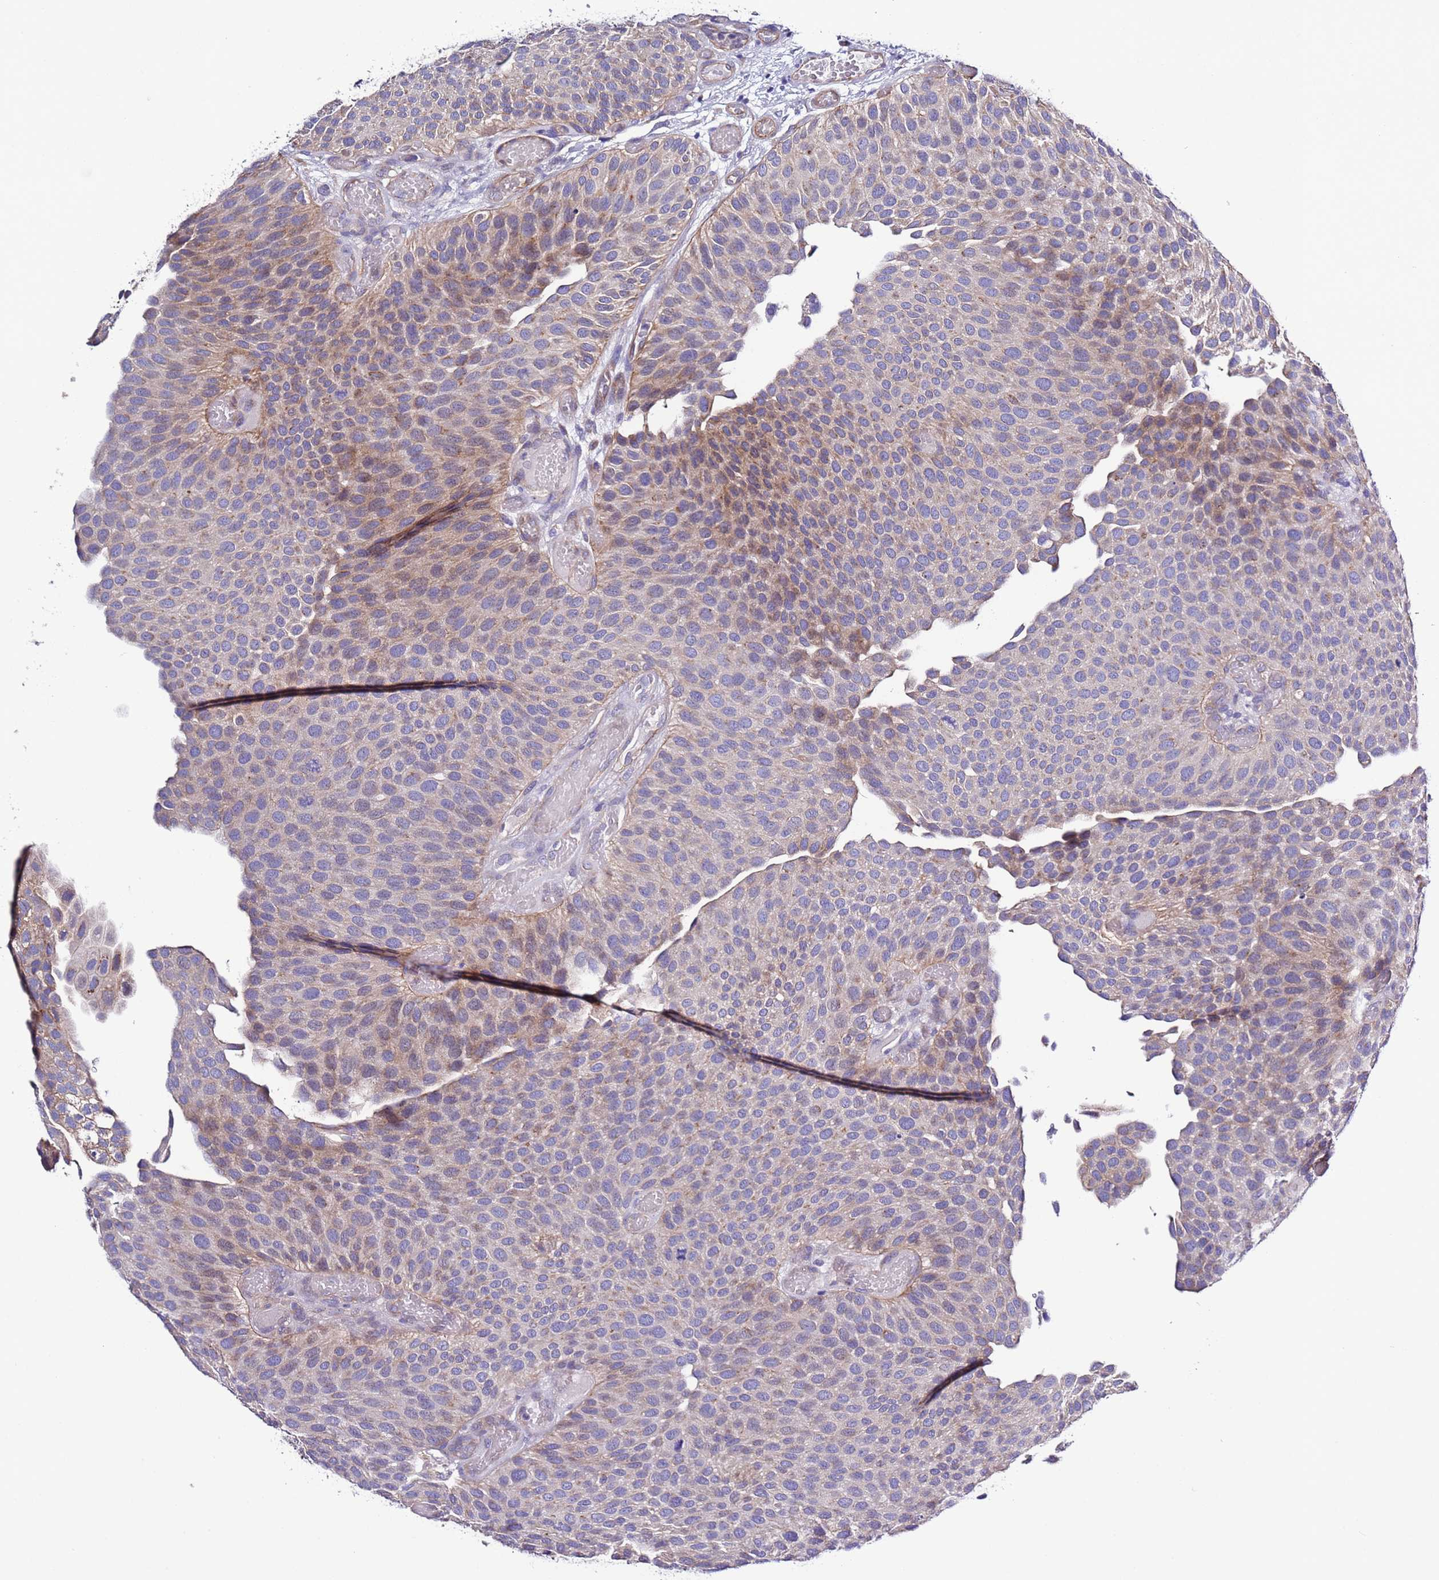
{"staining": {"intensity": "weak", "quantity": "25%-75%", "location": "cytoplasmic/membranous"}, "tissue": "urothelial cancer", "cell_type": "Tumor cells", "image_type": "cancer", "snomed": [{"axis": "morphology", "description": "Urothelial carcinoma, Low grade"}, {"axis": "topography", "description": "Urinary bladder"}], "caption": "Immunohistochemical staining of human urothelial cancer demonstrates weak cytoplasmic/membranous protein staining in about 25%-75% of tumor cells.", "gene": "SPCS1", "patient": {"sex": "male", "age": 89}}